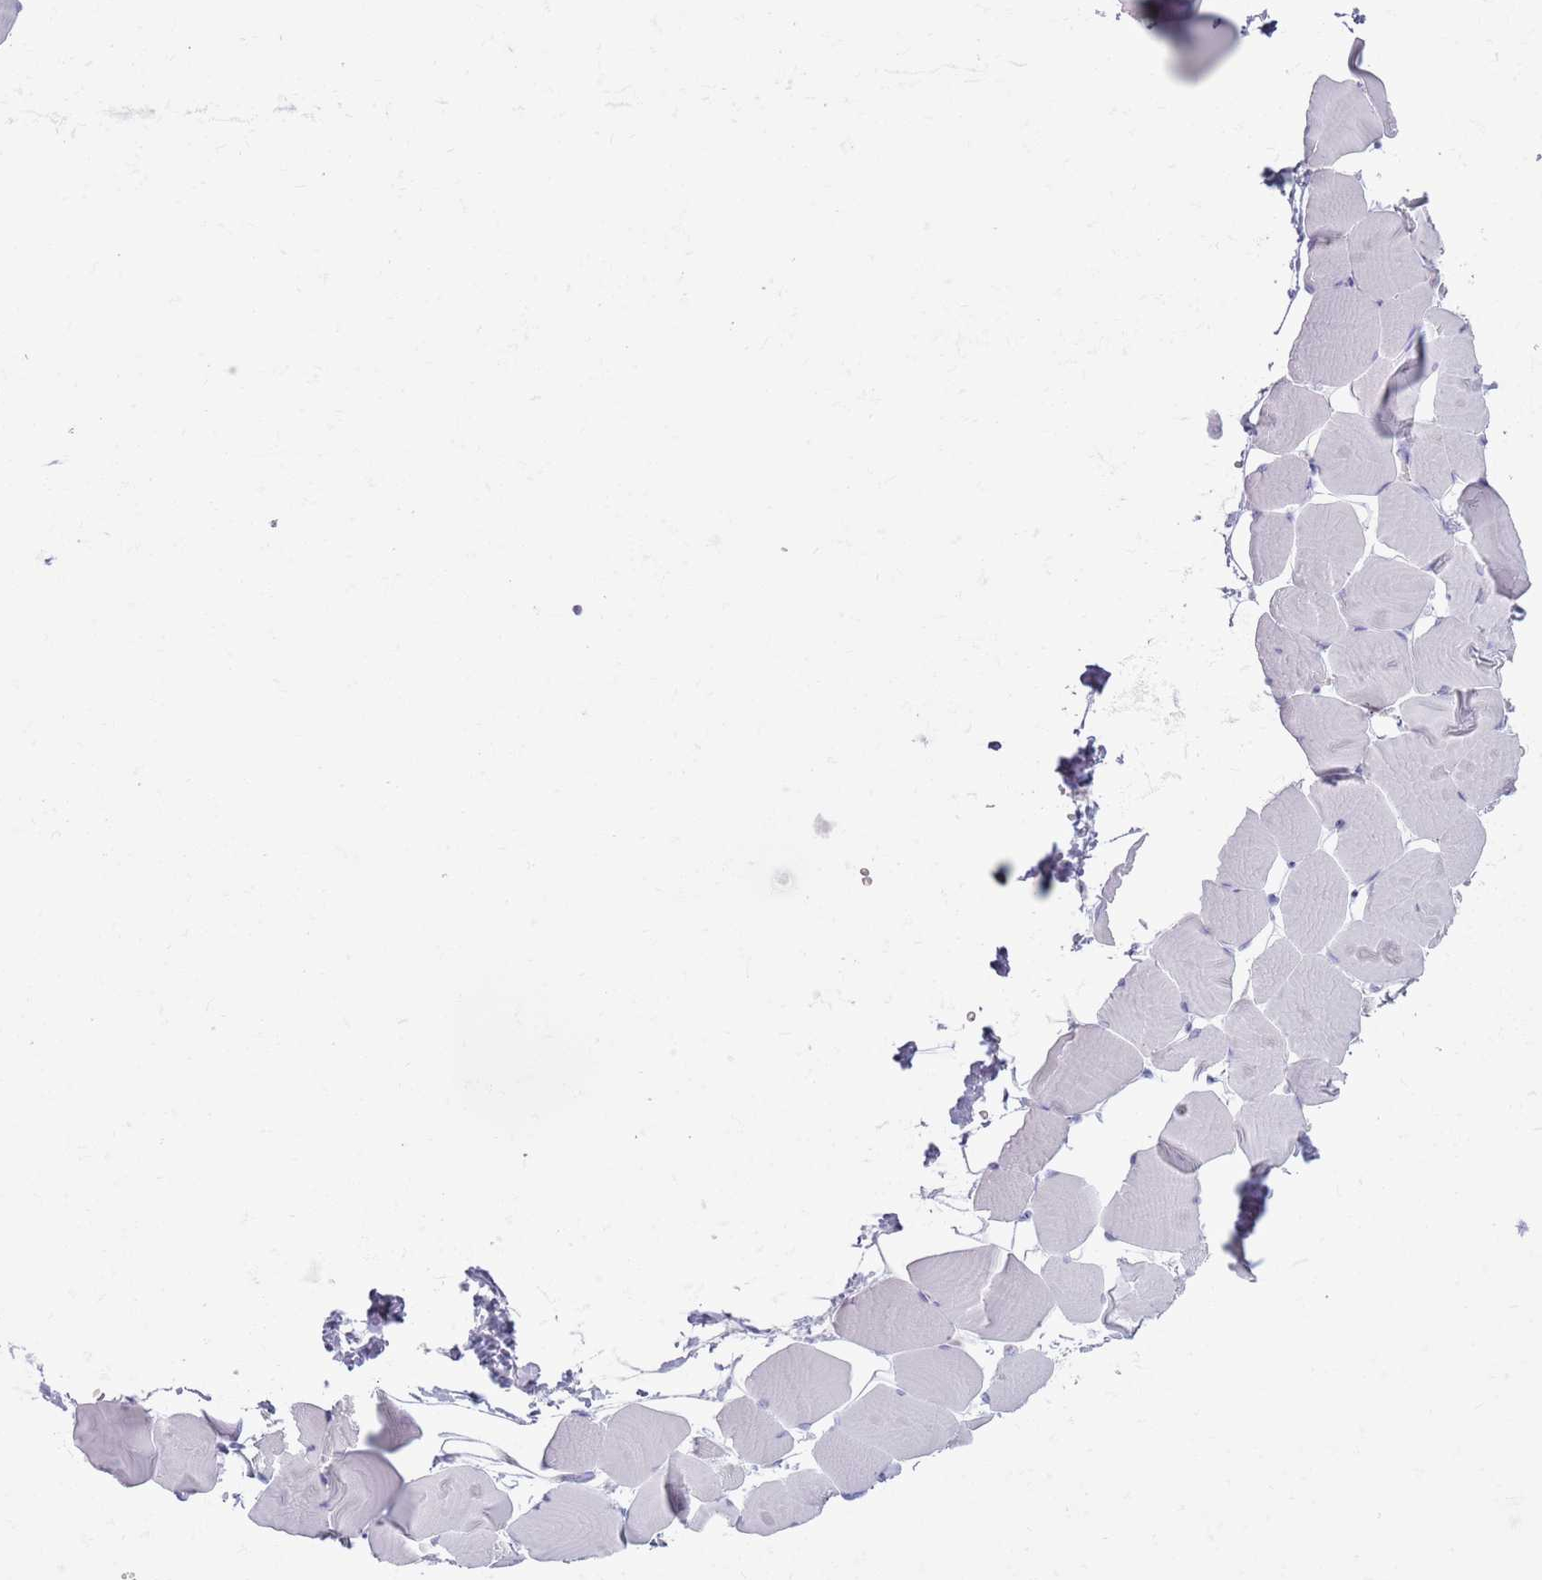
{"staining": {"intensity": "negative", "quantity": "none", "location": "none"}, "tissue": "skeletal muscle", "cell_type": "Myocytes", "image_type": "normal", "snomed": [{"axis": "morphology", "description": "Normal tissue, NOS"}, {"axis": "topography", "description": "Skeletal muscle"}], "caption": "Myocytes show no significant protein expression in normal skeletal muscle.", "gene": "ENSG00000263020", "patient": {"sex": "male", "age": 25}}